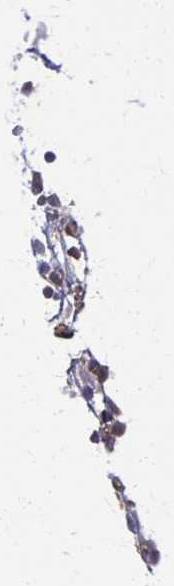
{"staining": {"intensity": "weak", "quantity": ">75%", "location": "cytoplasmic/membranous"}, "tissue": "urinary bladder", "cell_type": "Urothelial cells", "image_type": "normal", "snomed": [{"axis": "morphology", "description": "Normal tissue, NOS"}, {"axis": "topography", "description": "Urinary bladder"}], "caption": "DAB (3,3'-diaminobenzidine) immunohistochemical staining of unremarkable human urinary bladder reveals weak cytoplasmic/membranous protein expression in about >75% of urothelial cells.", "gene": "GPX4", "patient": {"sex": "male", "age": 37}}